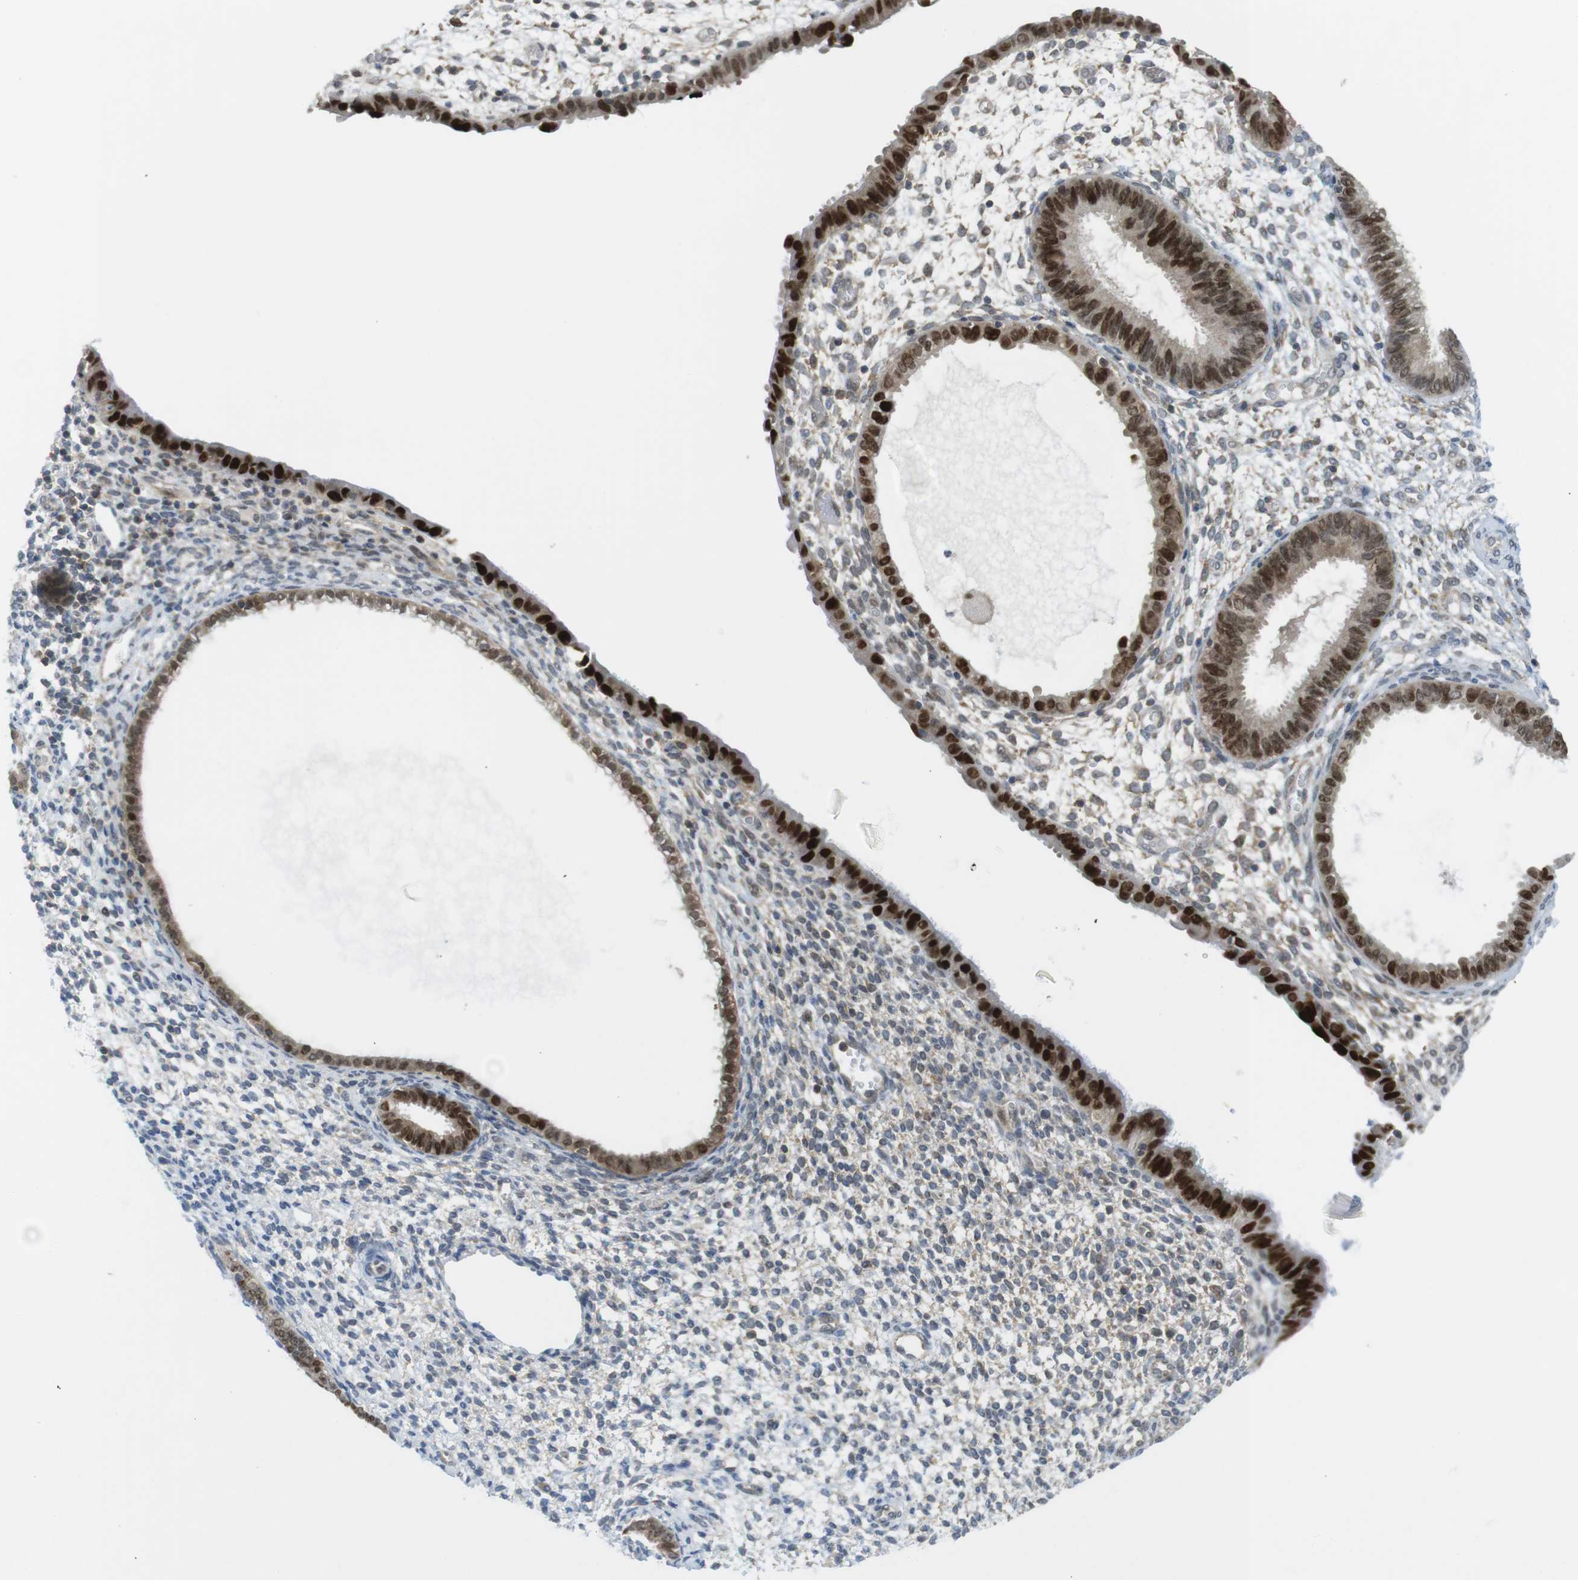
{"staining": {"intensity": "weak", "quantity": "25%-75%", "location": "cytoplasmic/membranous"}, "tissue": "endometrium", "cell_type": "Cells in endometrial stroma", "image_type": "normal", "snomed": [{"axis": "morphology", "description": "Normal tissue, NOS"}, {"axis": "topography", "description": "Endometrium"}], "caption": "Immunohistochemistry (IHC) image of normal endometrium: endometrium stained using IHC displays low levels of weak protein expression localized specifically in the cytoplasmic/membranous of cells in endometrial stroma, appearing as a cytoplasmic/membranous brown color.", "gene": "RCC1", "patient": {"sex": "female", "age": 61}}